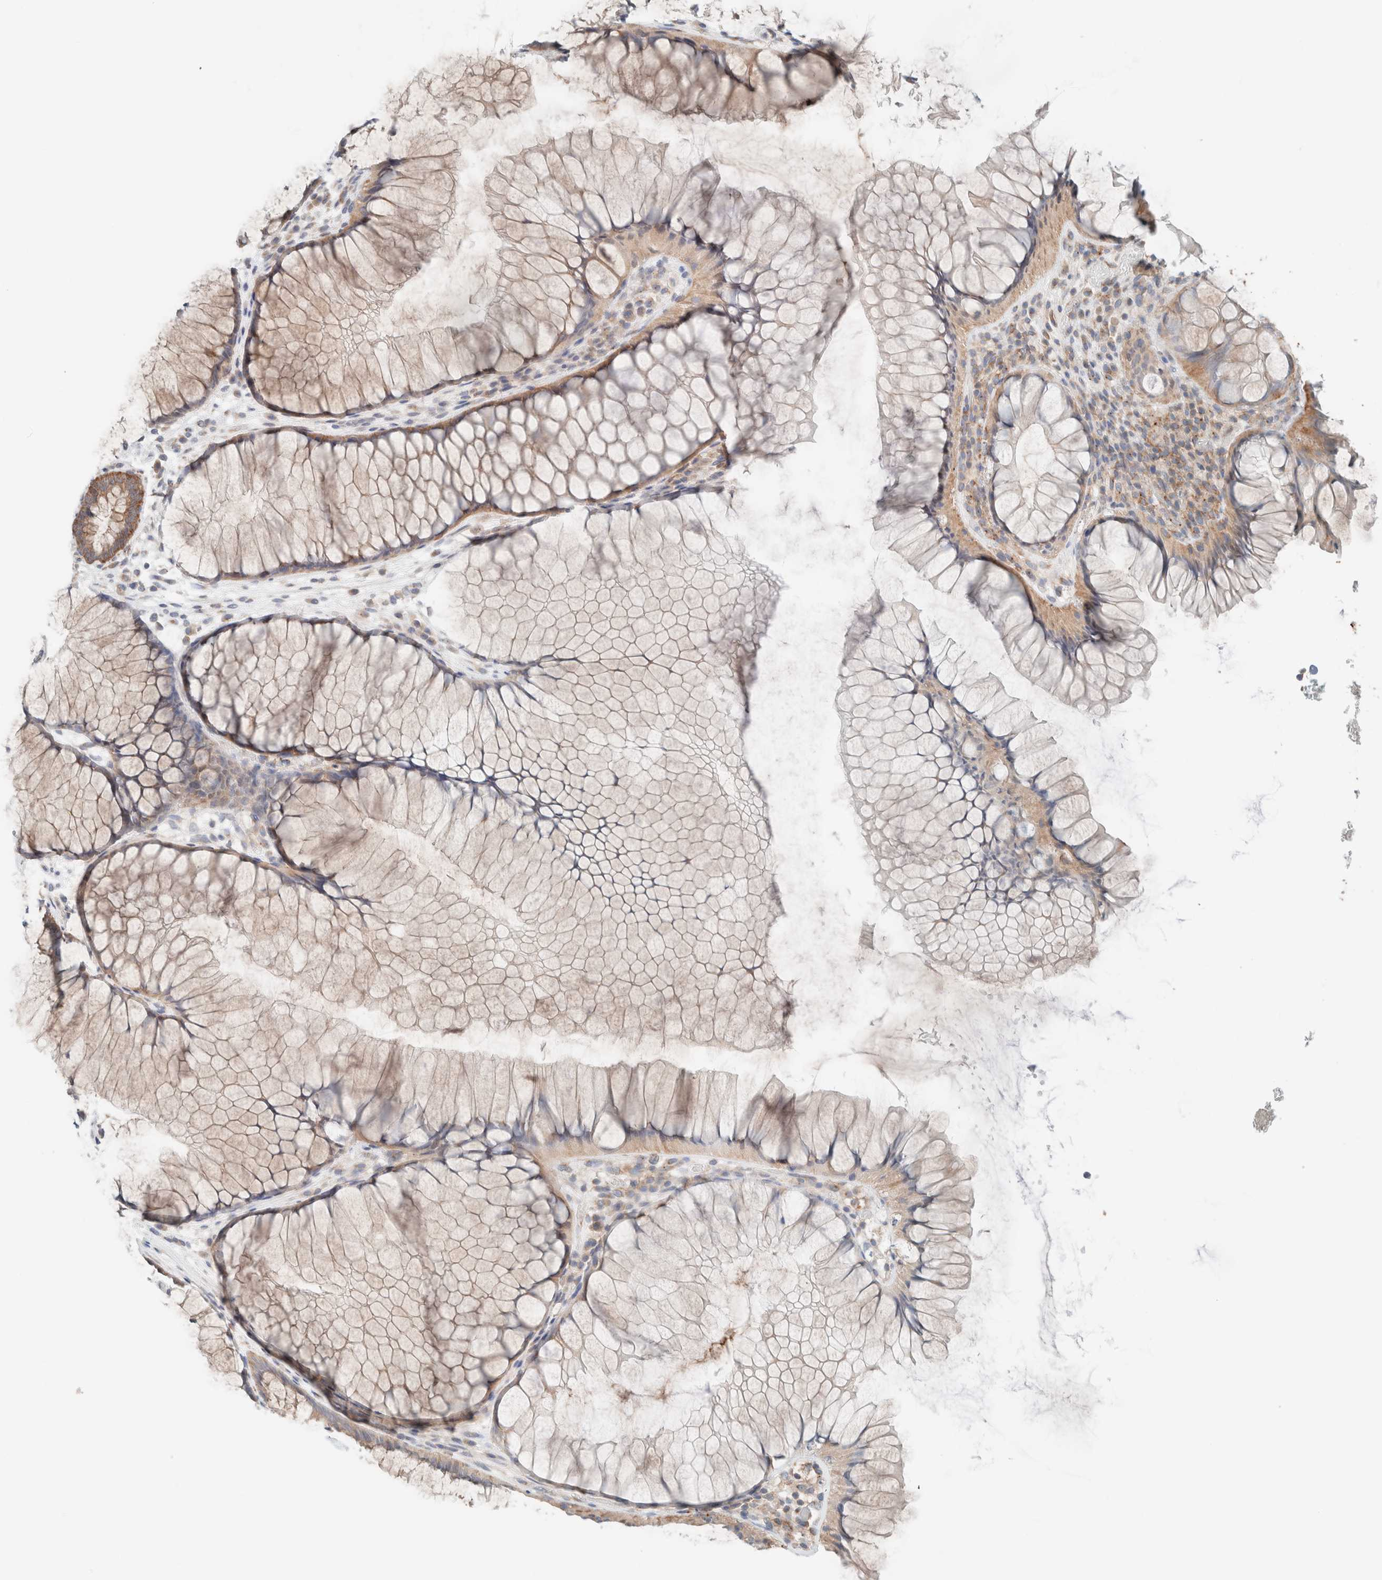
{"staining": {"intensity": "moderate", "quantity": "25%-75%", "location": "cytoplasmic/membranous"}, "tissue": "rectum", "cell_type": "Glandular cells", "image_type": "normal", "snomed": [{"axis": "morphology", "description": "Normal tissue, NOS"}, {"axis": "topography", "description": "Rectum"}], "caption": "Protein expression analysis of unremarkable rectum exhibits moderate cytoplasmic/membranous positivity in approximately 25%-75% of glandular cells.", "gene": "CASC3", "patient": {"sex": "male", "age": 51}}